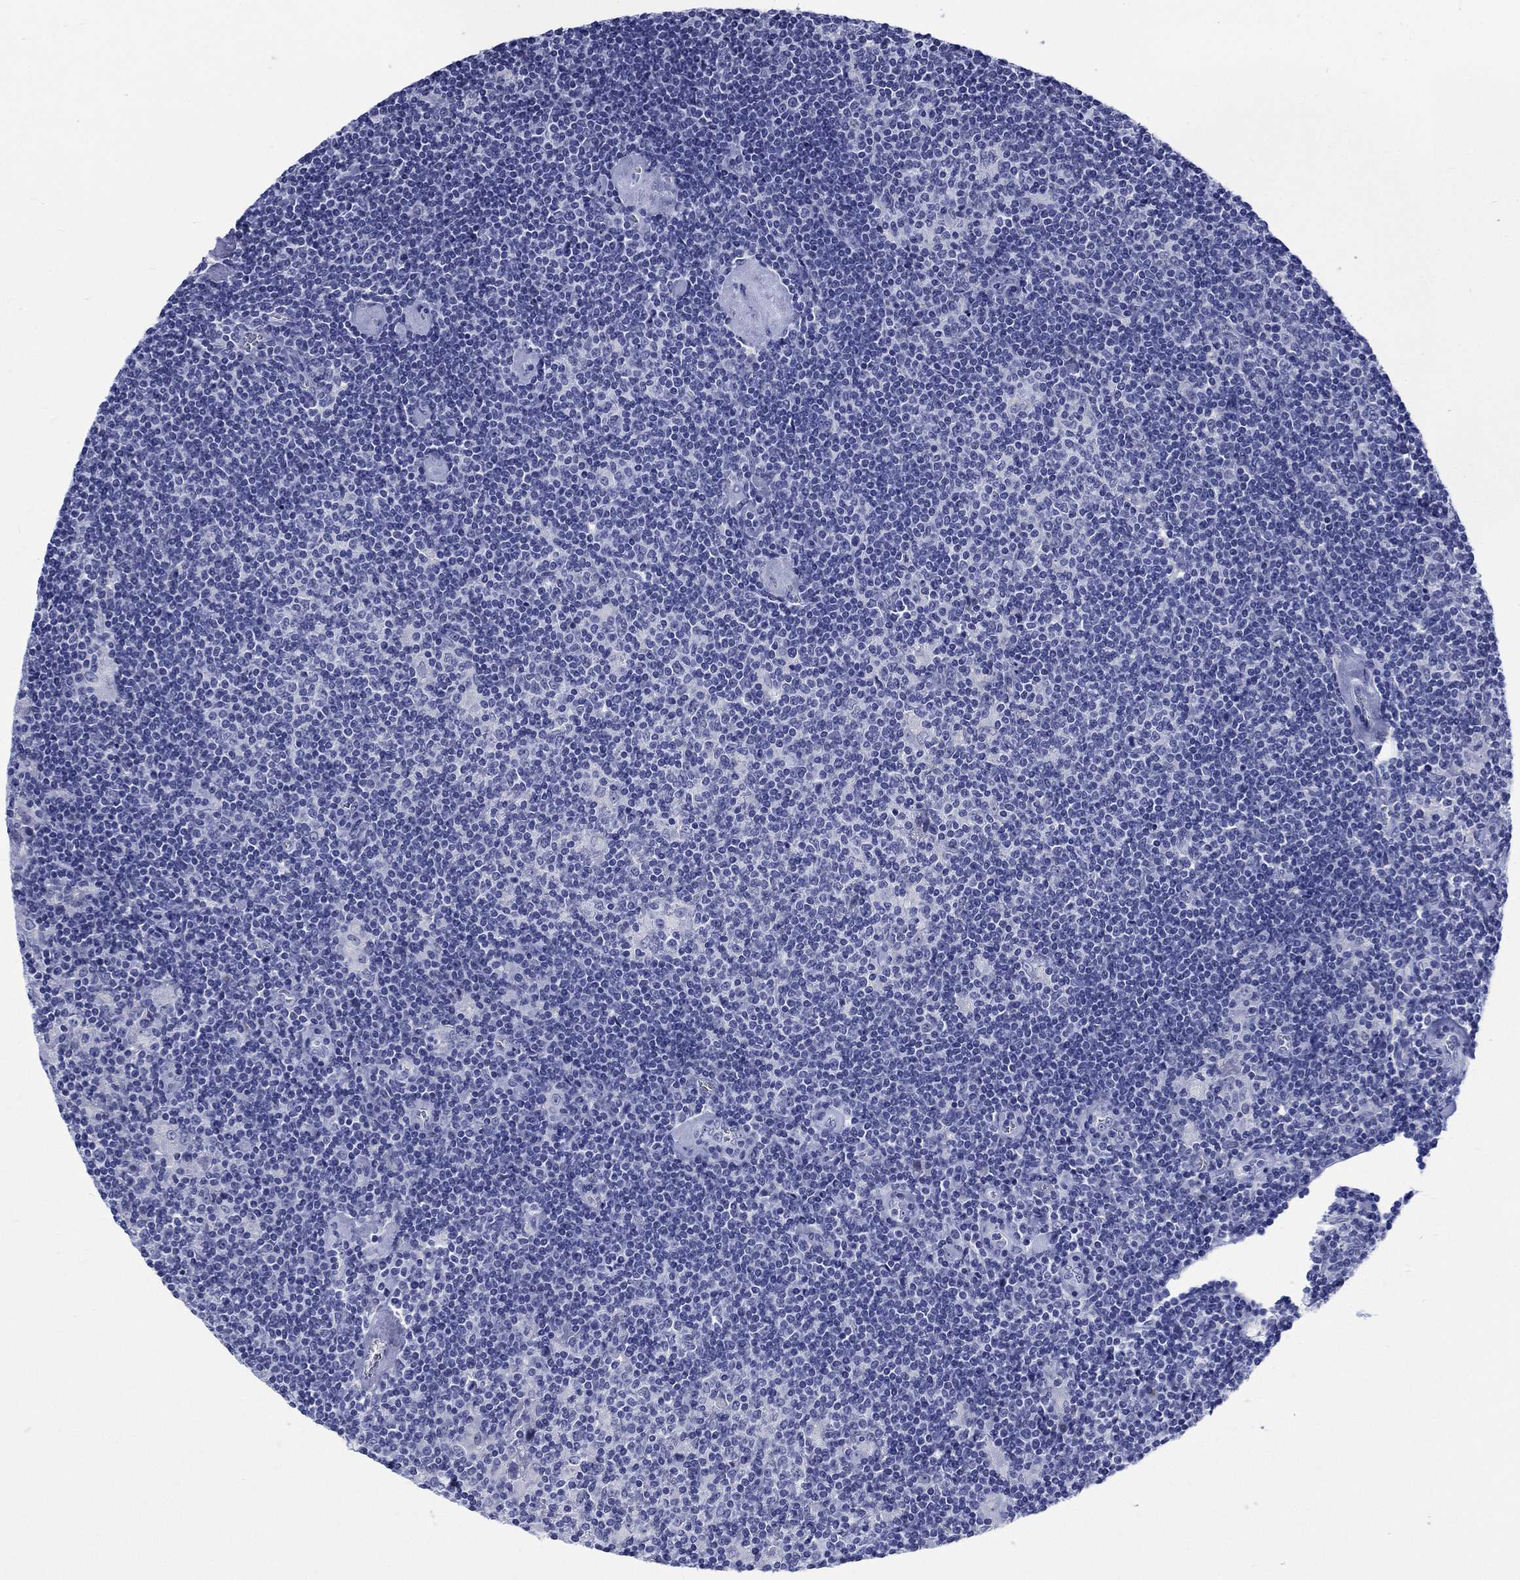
{"staining": {"intensity": "negative", "quantity": "none", "location": "none"}, "tissue": "lymphoma", "cell_type": "Tumor cells", "image_type": "cancer", "snomed": [{"axis": "morphology", "description": "Hodgkin's disease, NOS"}, {"axis": "topography", "description": "Lymph node"}], "caption": "The image shows no significant positivity in tumor cells of Hodgkin's disease.", "gene": "KRT76", "patient": {"sex": "male", "age": 40}}